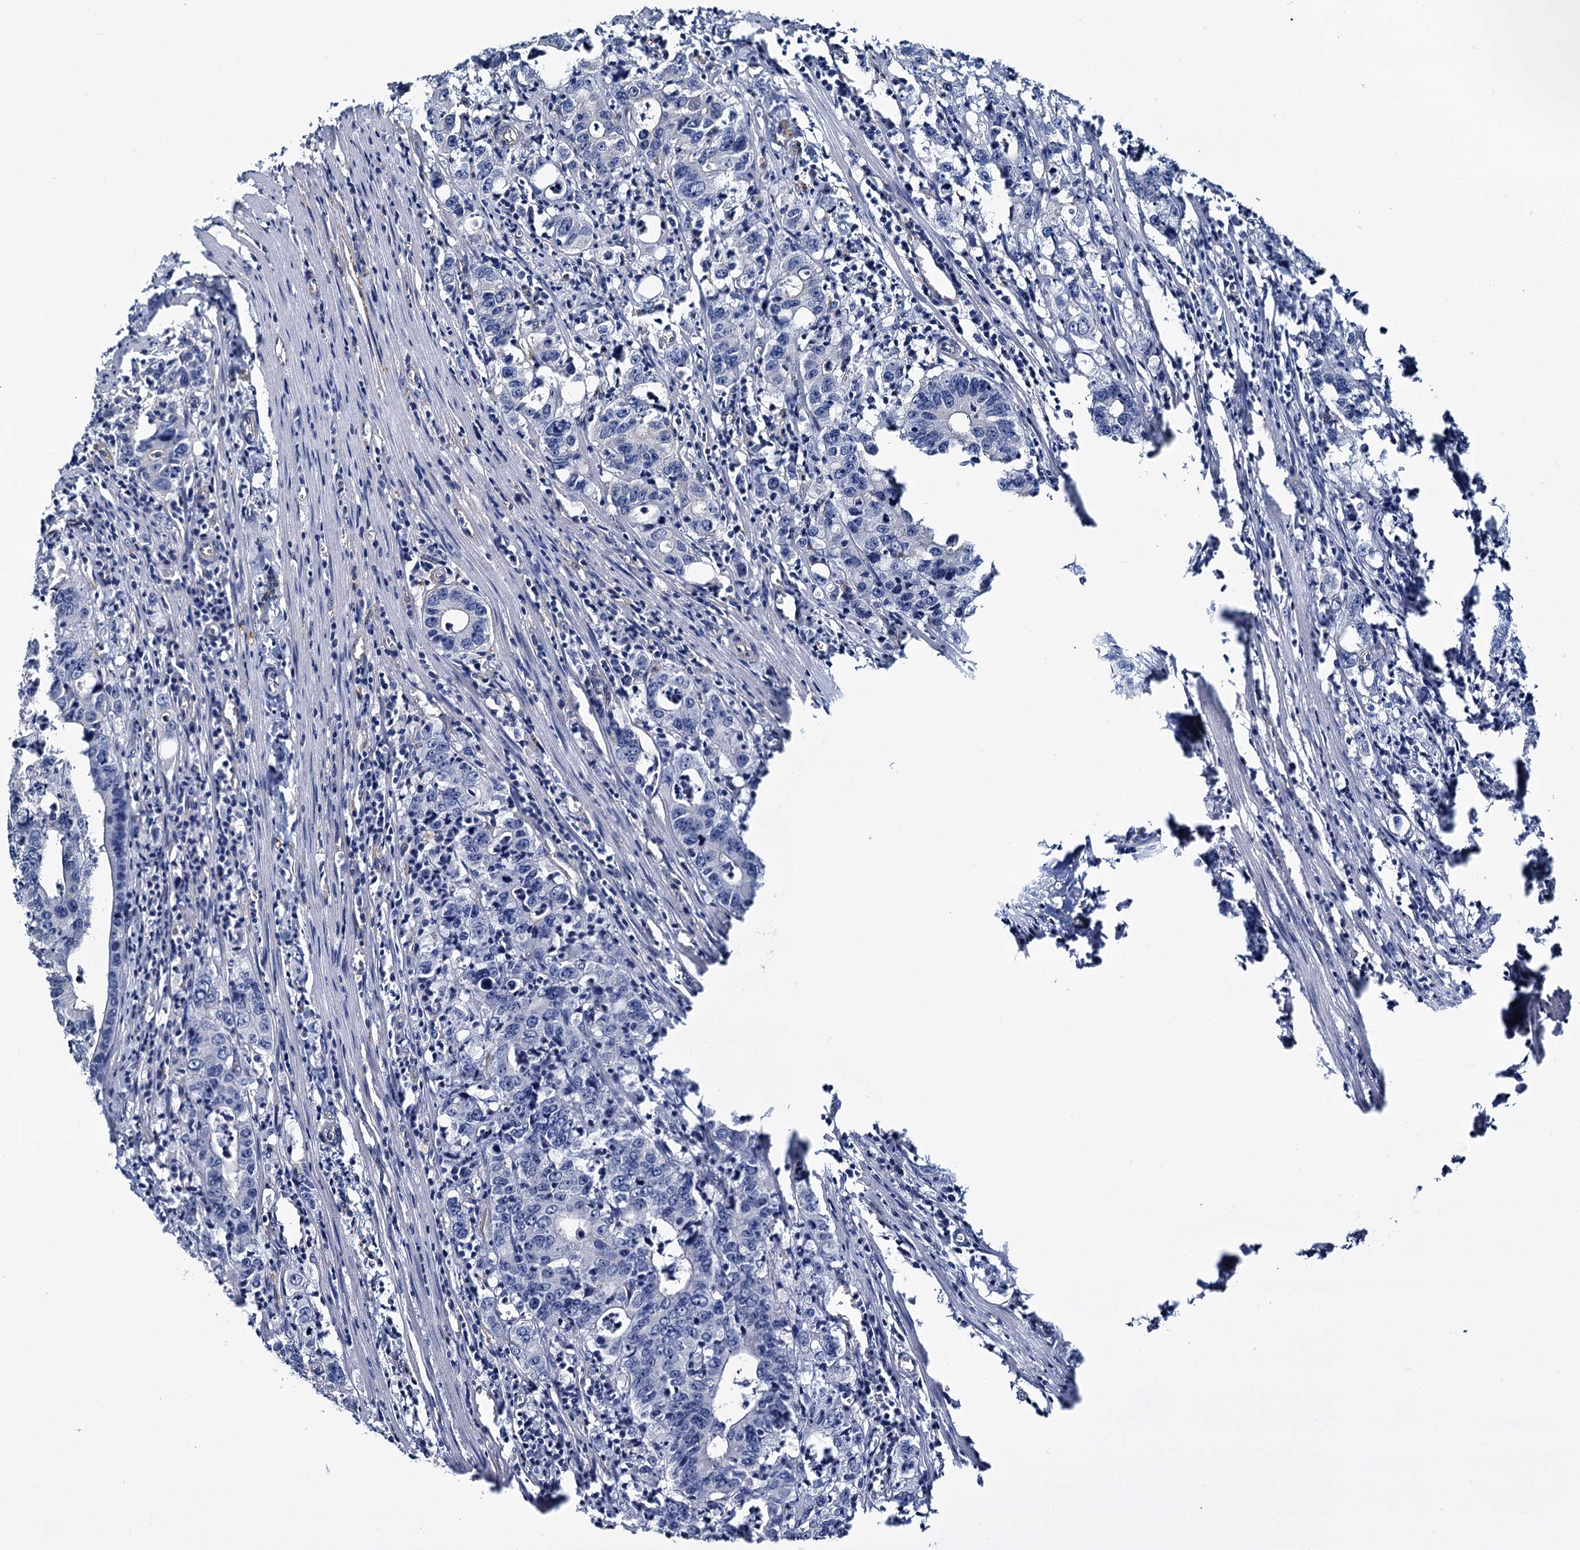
{"staining": {"intensity": "negative", "quantity": "none", "location": "none"}, "tissue": "colorectal cancer", "cell_type": "Tumor cells", "image_type": "cancer", "snomed": [{"axis": "morphology", "description": "Adenocarcinoma, NOS"}, {"axis": "topography", "description": "Colon"}], "caption": "Adenocarcinoma (colorectal) was stained to show a protein in brown. There is no significant expression in tumor cells.", "gene": "STXBP1", "patient": {"sex": "female", "age": 75}}